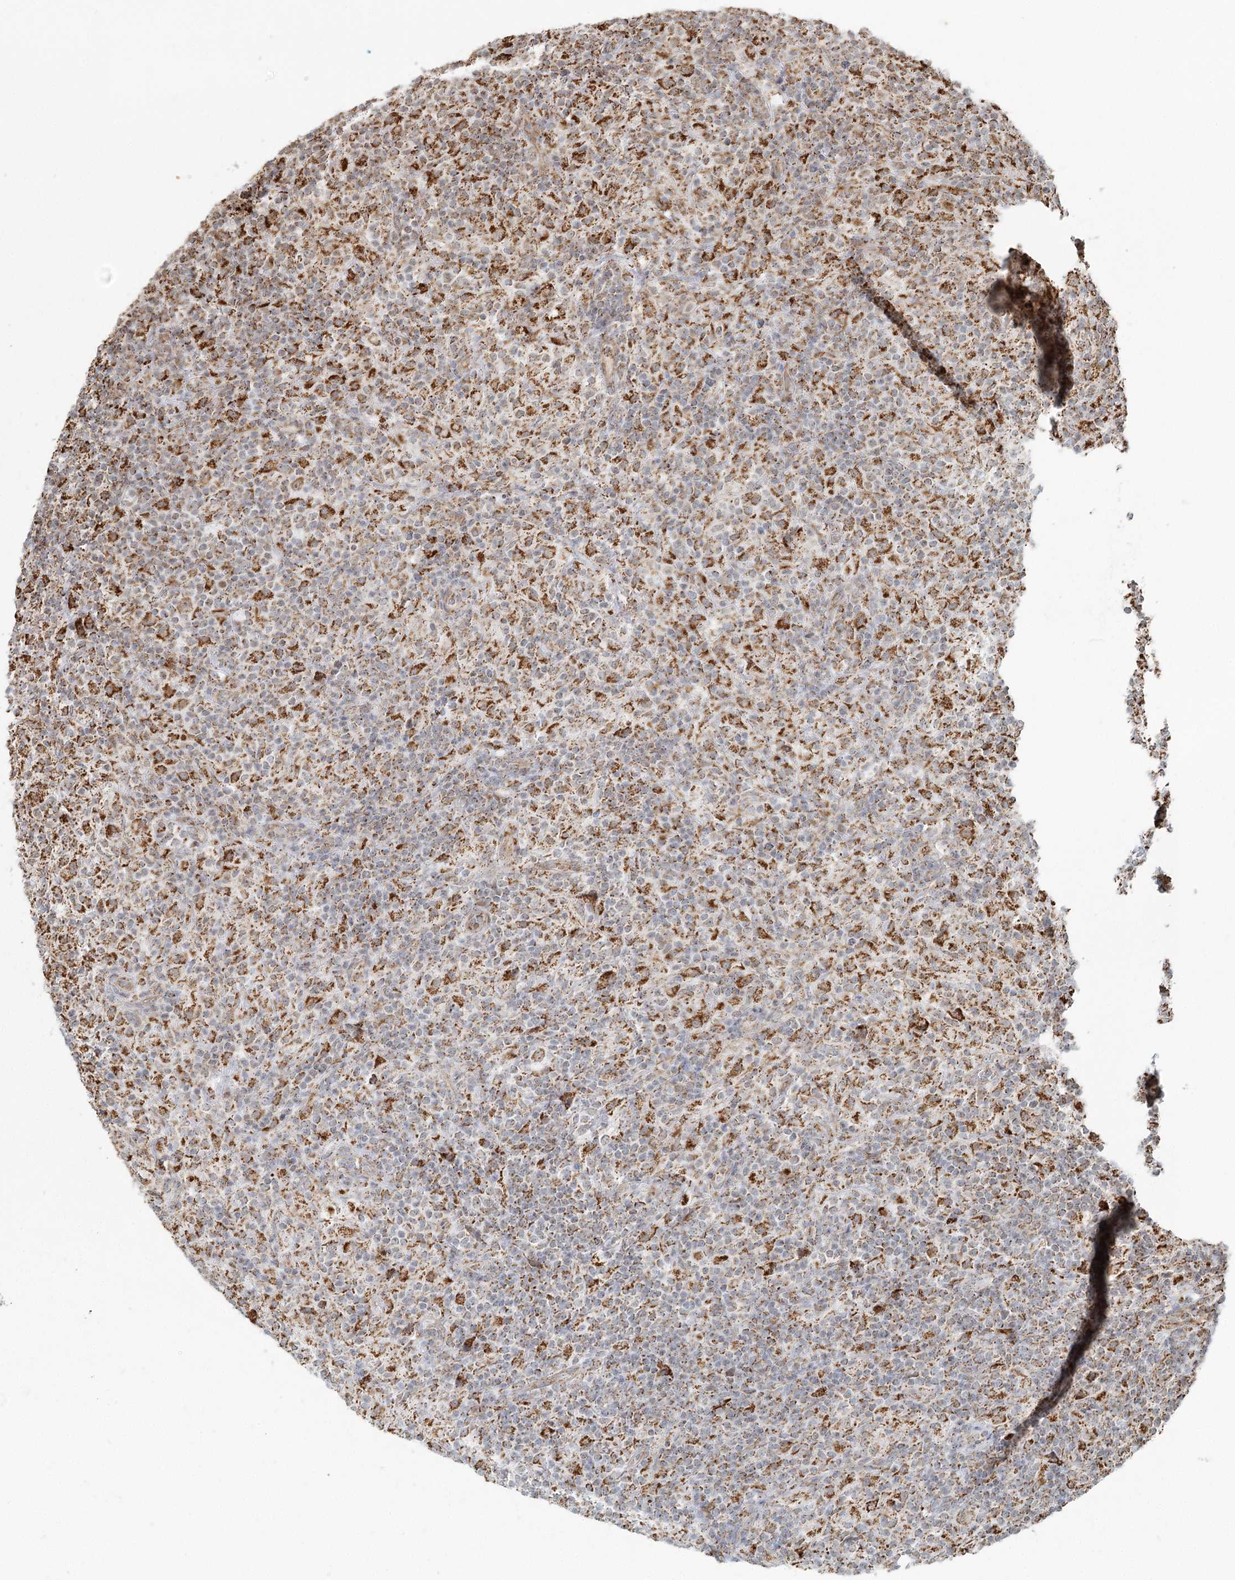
{"staining": {"intensity": "moderate", "quantity": ">75%", "location": "cytoplasmic/membranous"}, "tissue": "lymphoma", "cell_type": "Tumor cells", "image_type": "cancer", "snomed": [{"axis": "morphology", "description": "Hodgkin's disease, NOS"}, {"axis": "topography", "description": "Lymph node"}], "caption": "DAB (3,3'-diaminobenzidine) immunohistochemical staining of lymphoma reveals moderate cytoplasmic/membranous protein expression in about >75% of tumor cells.", "gene": "LACTB", "patient": {"sex": "male", "age": 70}}